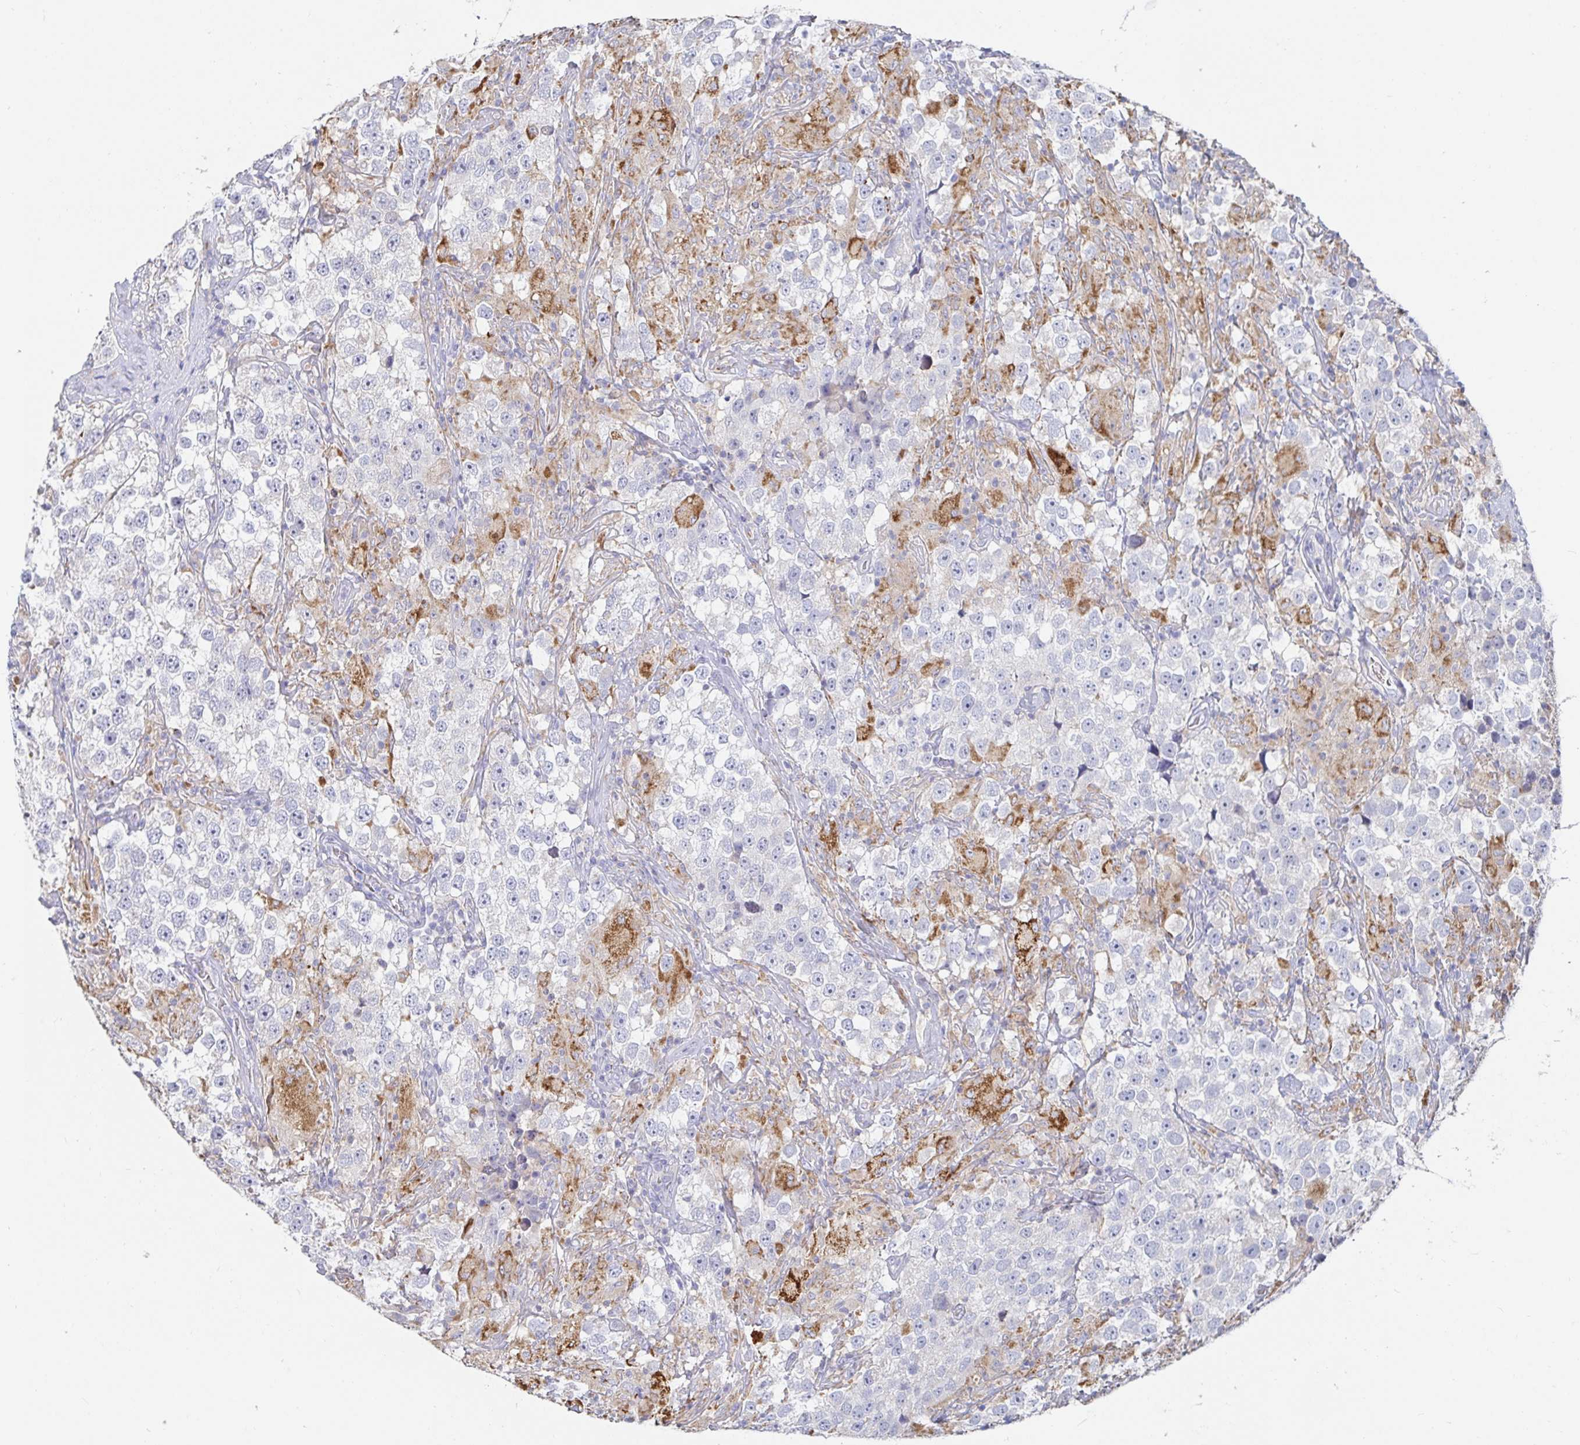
{"staining": {"intensity": "negative", "quantity": "none", "location": "none"}, "tissue": "testis cancer", "cell_type": "Tumor cells", "image_type": "cancer", "snomed": [{"axis": "morphology", "description": "Seminoma, NOS"}, {"axis": "topography", "description": "Testis"}], "caption": "DAB immunohistochemical staining of human testis cancer displays no significant expression in tumor cells.", "gene": "SPPL3", "patient": {"sex": "male", "age": 46}}